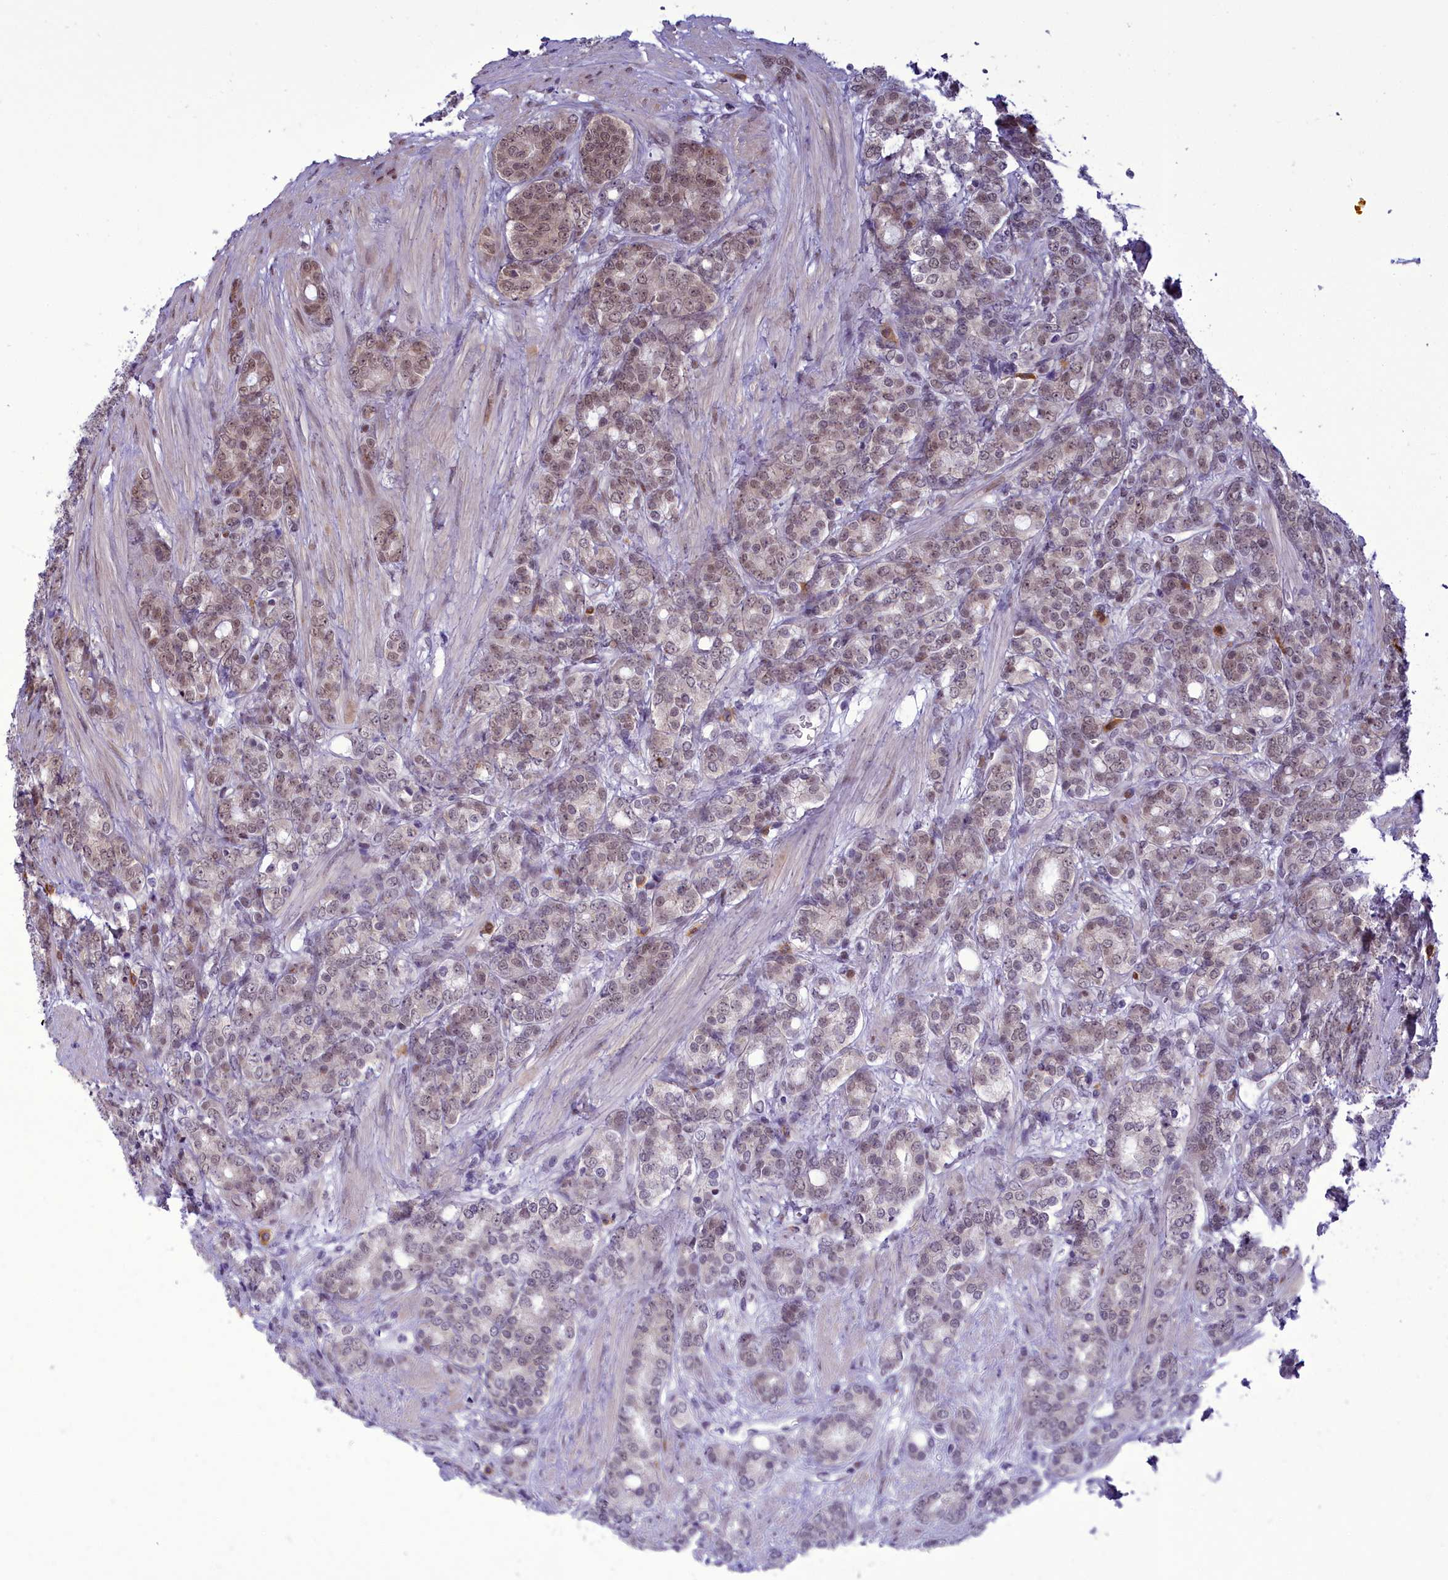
{"staining": {"intensity": "moderate", "quantity": "25%-75%", "location": "nuclear"}, "tissue": "prostate cancer", "cell_type": "Tumor cells", "image_type": "cancer", "snomed": [{"axis": "morphology", "description": "Adenocarcinoma, High grade"}, {"axis": "topography", "description": "Prostate"}], "caption": "Adenocarcinoma (high-grade) (prostate) tissue shows moderate nuclear expression in about 25%-75% of tumor cells", "gene": "CEACAM19", "patient": {"sex": "male", "age": 62}}